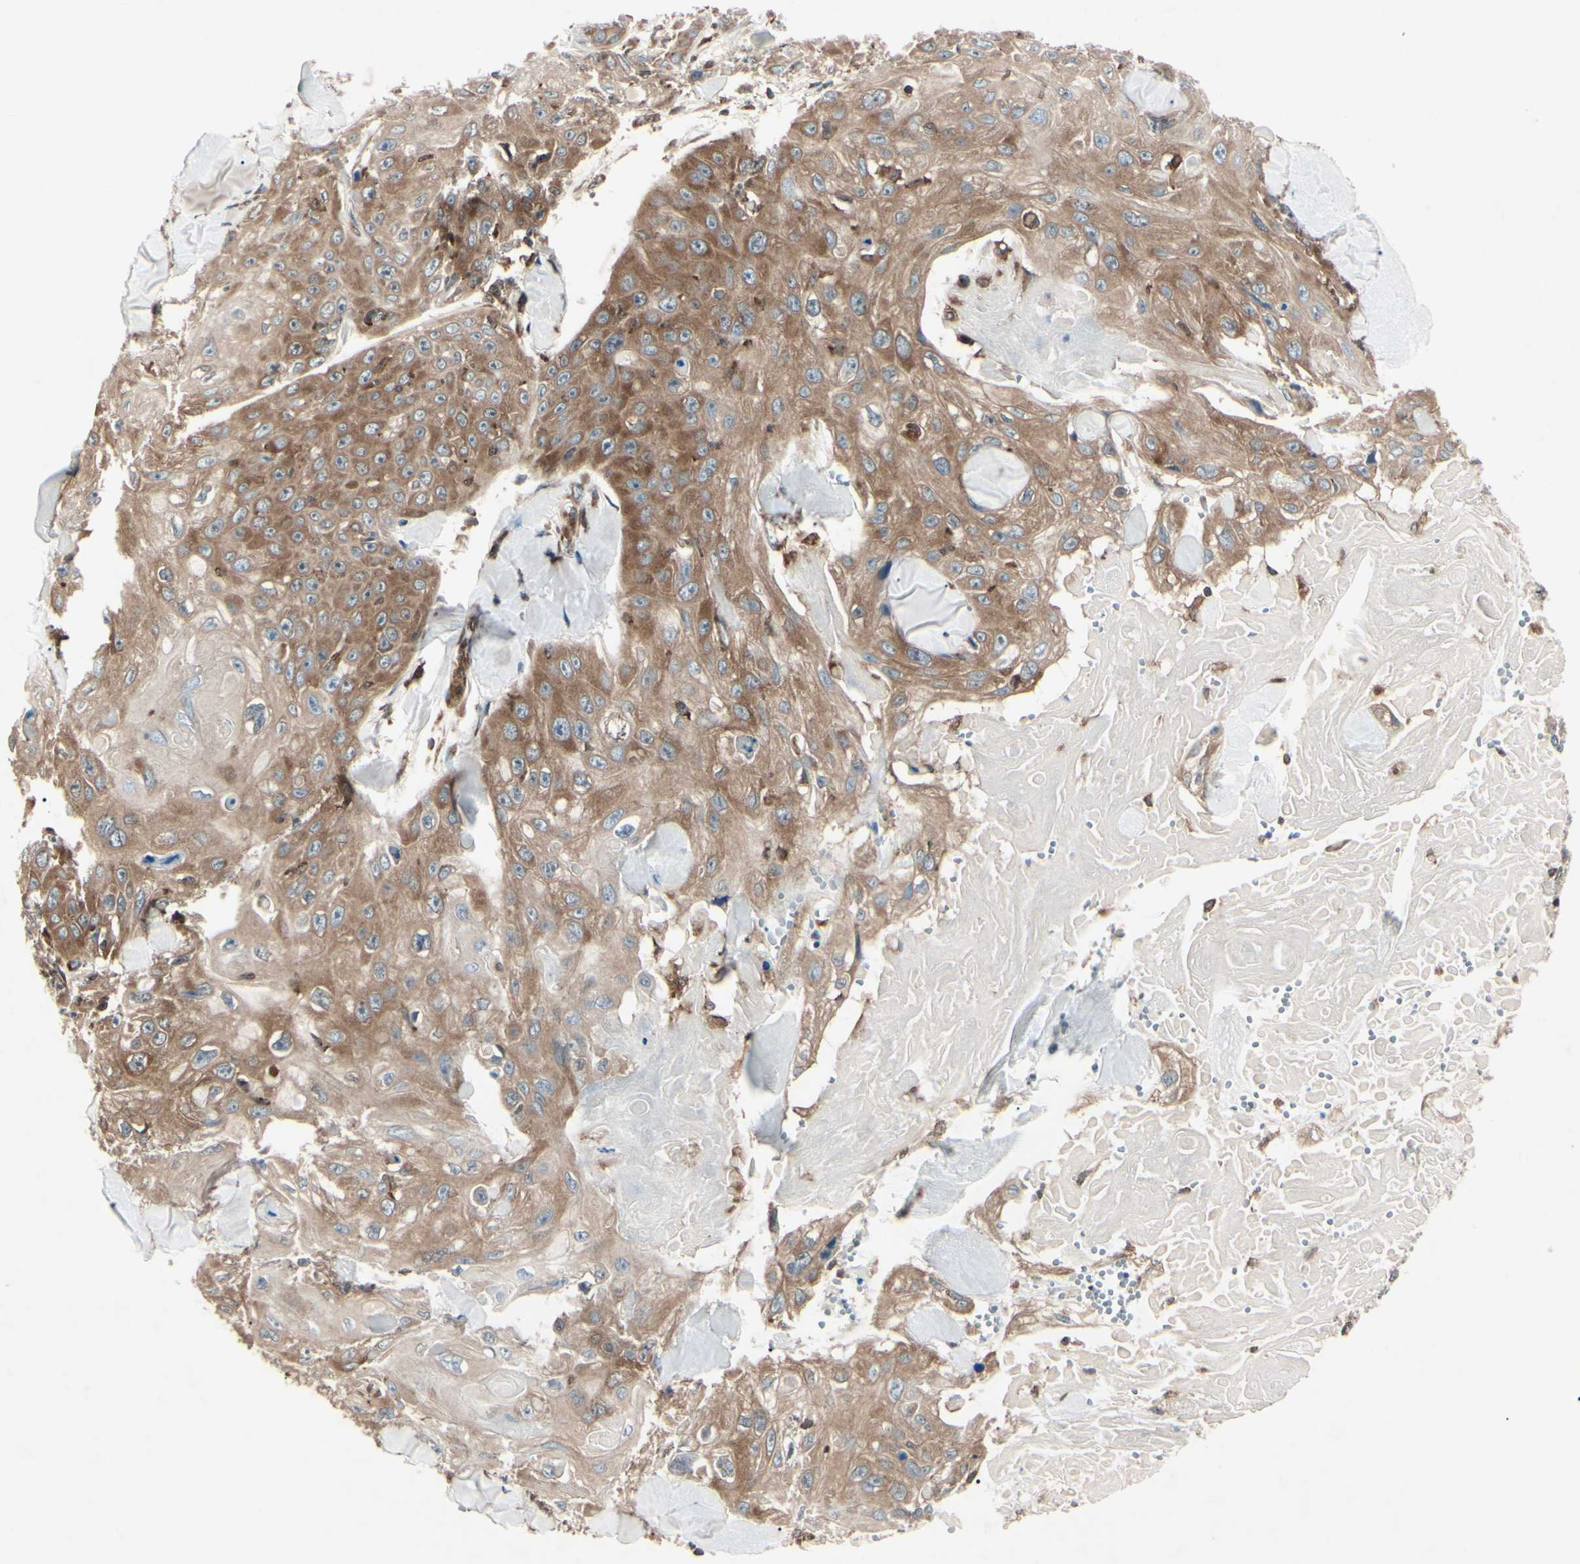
{"staining": {"intensity": "moderate", "quantity": ">75%", "location": "cytoplasmic/membranous"}, "tissue": "skin cancer", "cell_type": "Tumor cells", "image_type": "cancer", "snomed": [{"axis": "morphology", "description": "Squamous cell carcinoma, NOS"}, {"axis": "topography", "description": "Skin"}], "caption": "There is medium levels of moderate cytoplasmic/membranous positivity in tumor cells of squamous cell carcinoma (skin), as demonstrated by immunohistochemical staining (brown color).", "gene": "MAPRE1", "patient": {"sex": "male", "age": 86}}